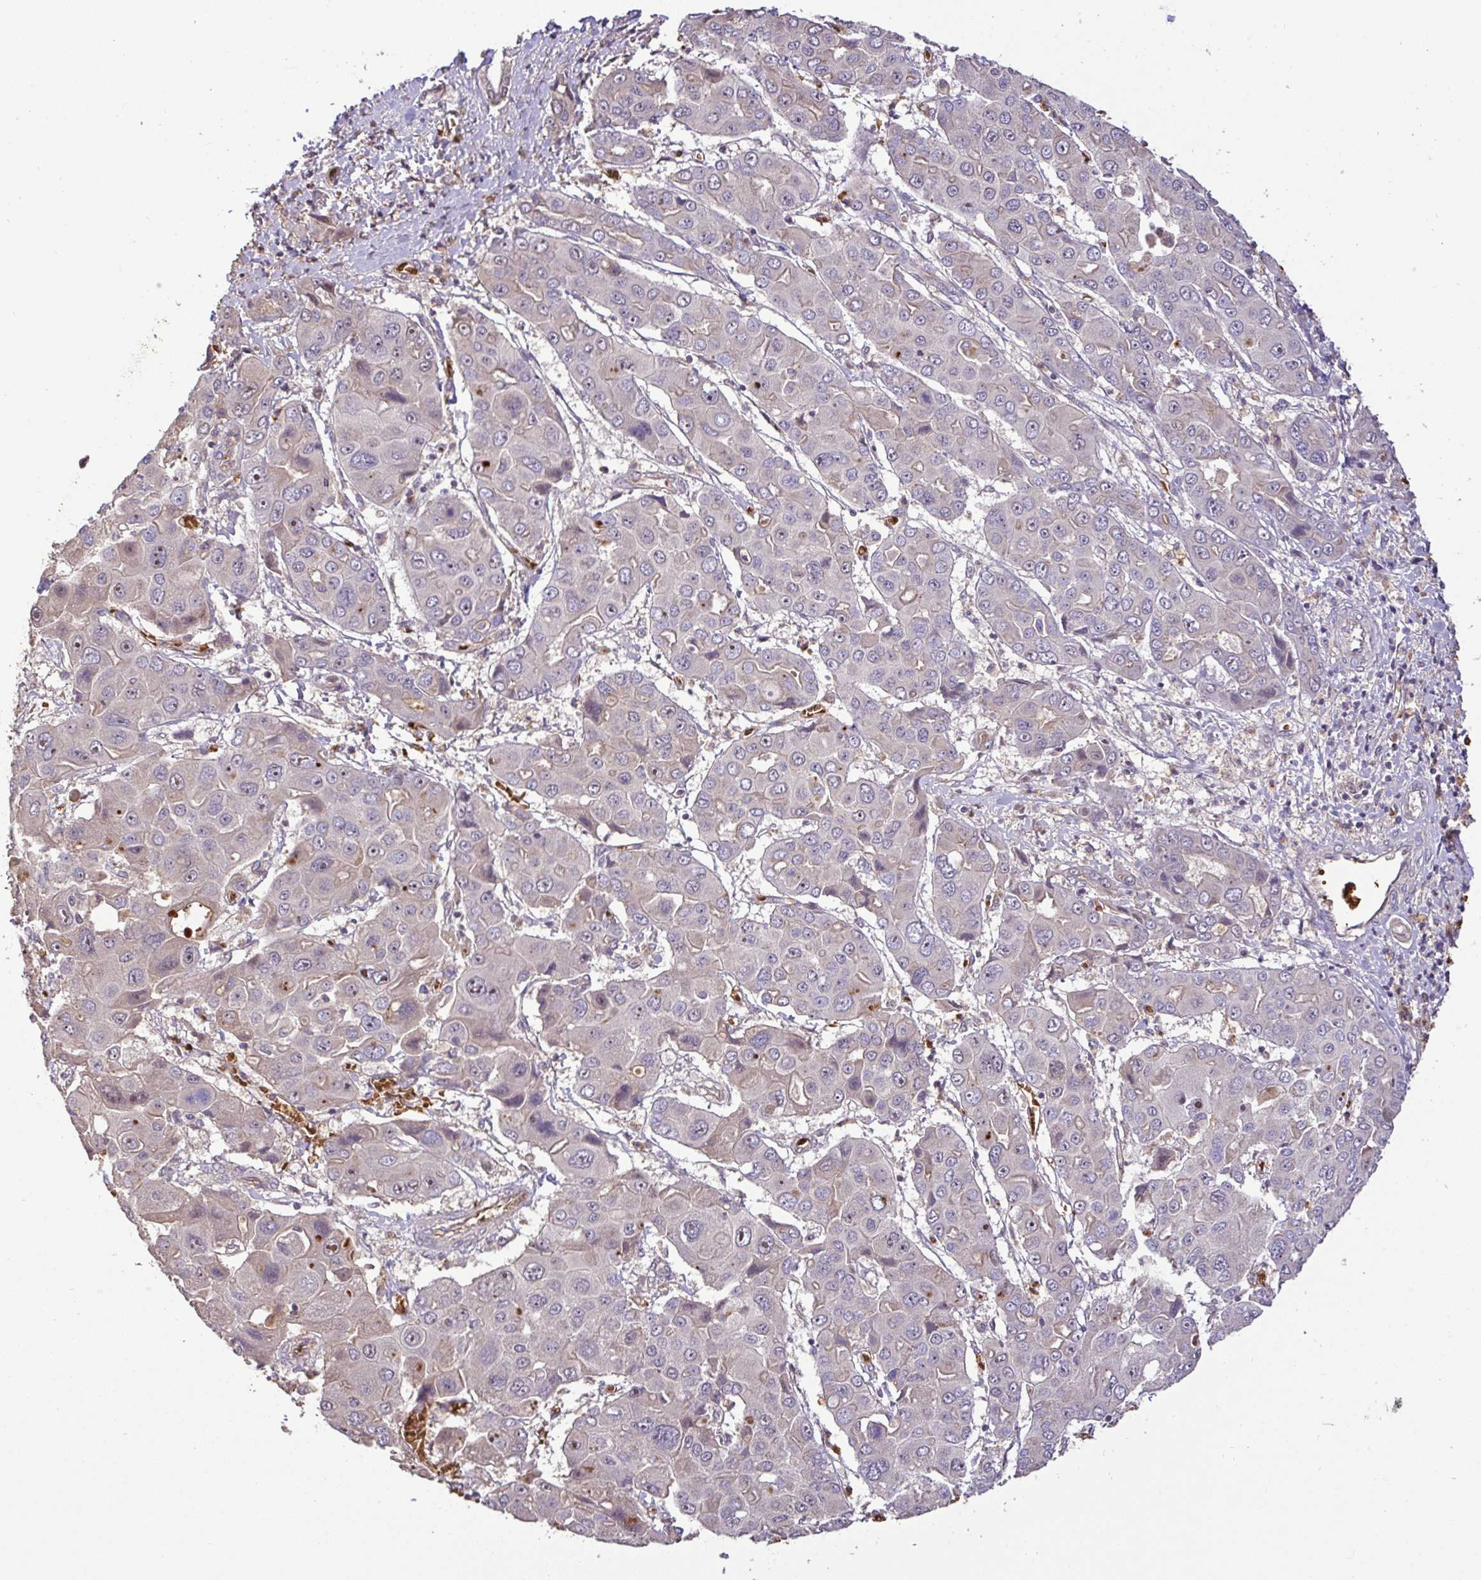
{"staining": {"intensity": "negative", "quantity": "none", "location": "none"}, "tissue": "liver cancer", "cell_type": "Tumor cells", "image_type": "cancer", "snomed": [{"axis": "morphology", "description": "Cholangiocarcinoma"}, {"axis": "topography", "description": "Liver"}], "caption": "Immunohistochemistry of human liver cancer (cholangiocarcinoma) reveals no staining in tumor cells.", "gene": "C1QTNF9B", "patient": {"sex": "male", "age": 67}}